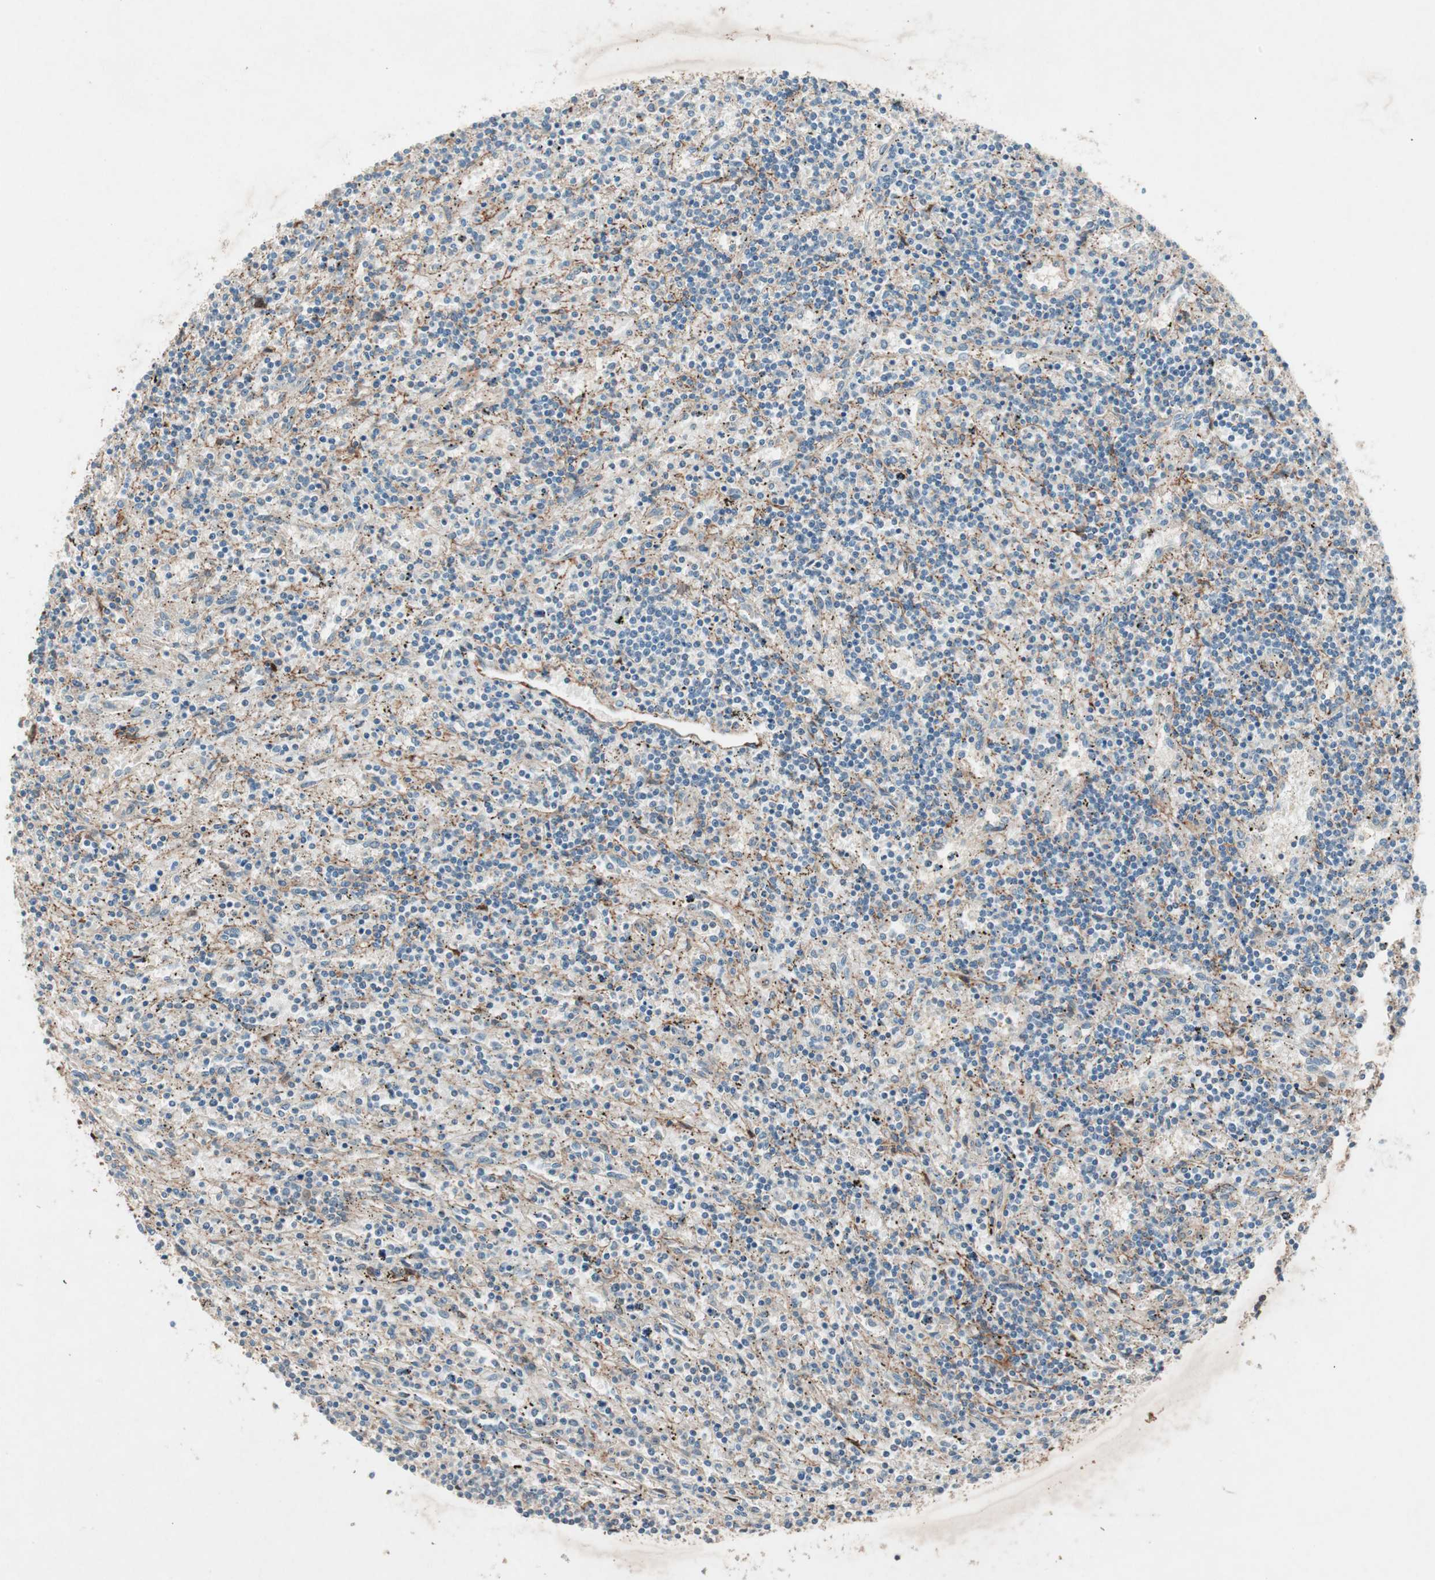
{"staining": {"intensity": "negative", "quantity": "none", "location": "none"}, "tissue": "lymphoma", "cell_type": "Tumor cells", "image_type": "cancer", "snomed": [{"axis": "morphology", "description": "Malignant lymphoma, non-Hodgkin's type, Low grade"}, {"axis": "topography", "description": "Spleen"}], "caption": "This is an immunohistochemistry (IHC) histopathology image of malignant lymphoma, non-Hodgkin's type (low-grade). There is no expression in tumor cells.", "gene": "SDSL", "patient": {"sex": "male", "age": 76}}